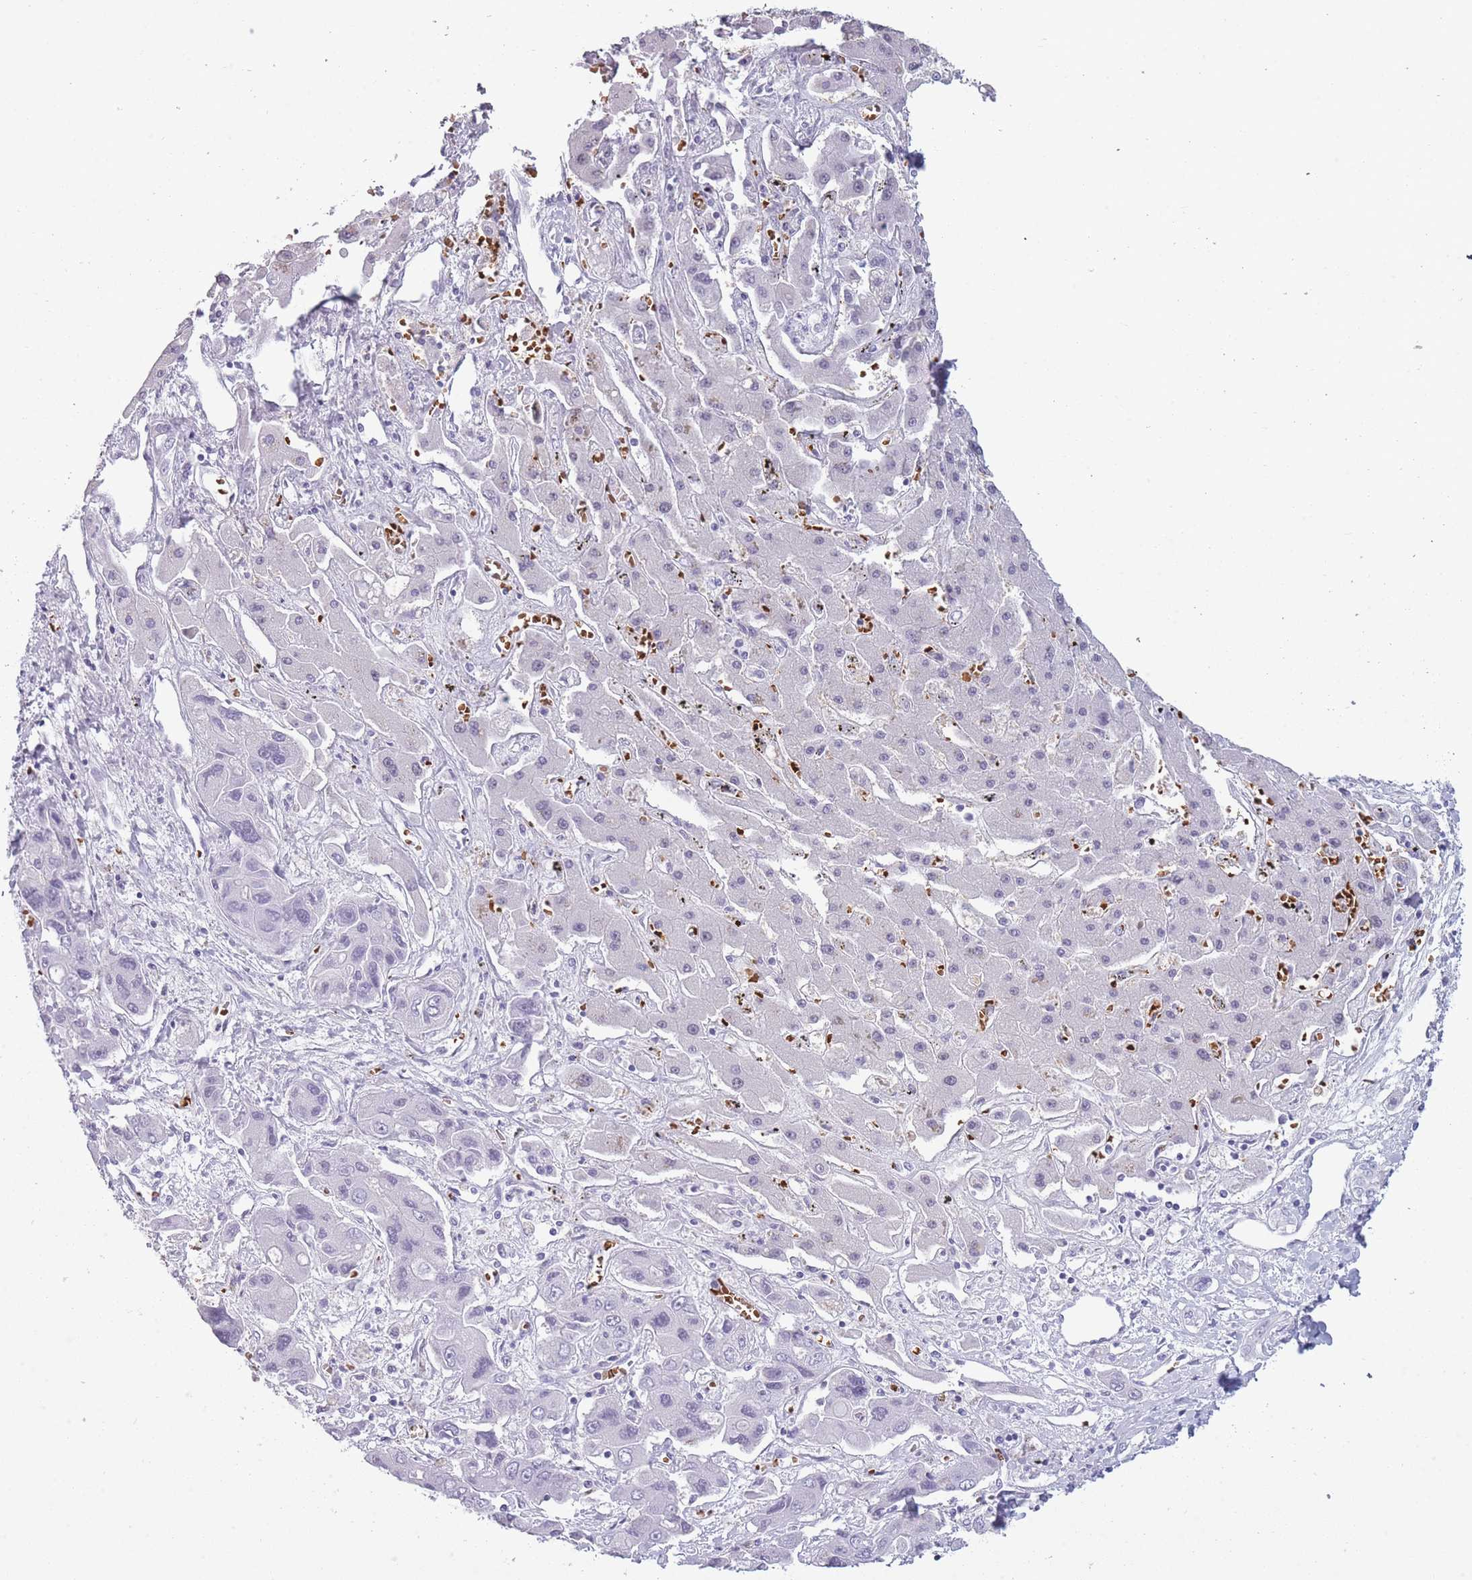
{"staining": {"intensity": "negative", "quantity": "none", "location": "none"}, "tissue": "liver cancer", "cell_type": "Tumor cells", "image_type": "cancer", "snomed": [{"axis": "morphology", "description": "Cholangiocarcinoma"}, {"axis": "topography", "description": "Liver"}], "caption": "This is a micrograph of immunohistochemistry (IHC) staining of cholangiocarcinoma (liver), which shows no positivity in tumor cells. Nuclei are stained in blue.", "gene": "OR7C1", "patient": {"sex": "male", "age": 67}}